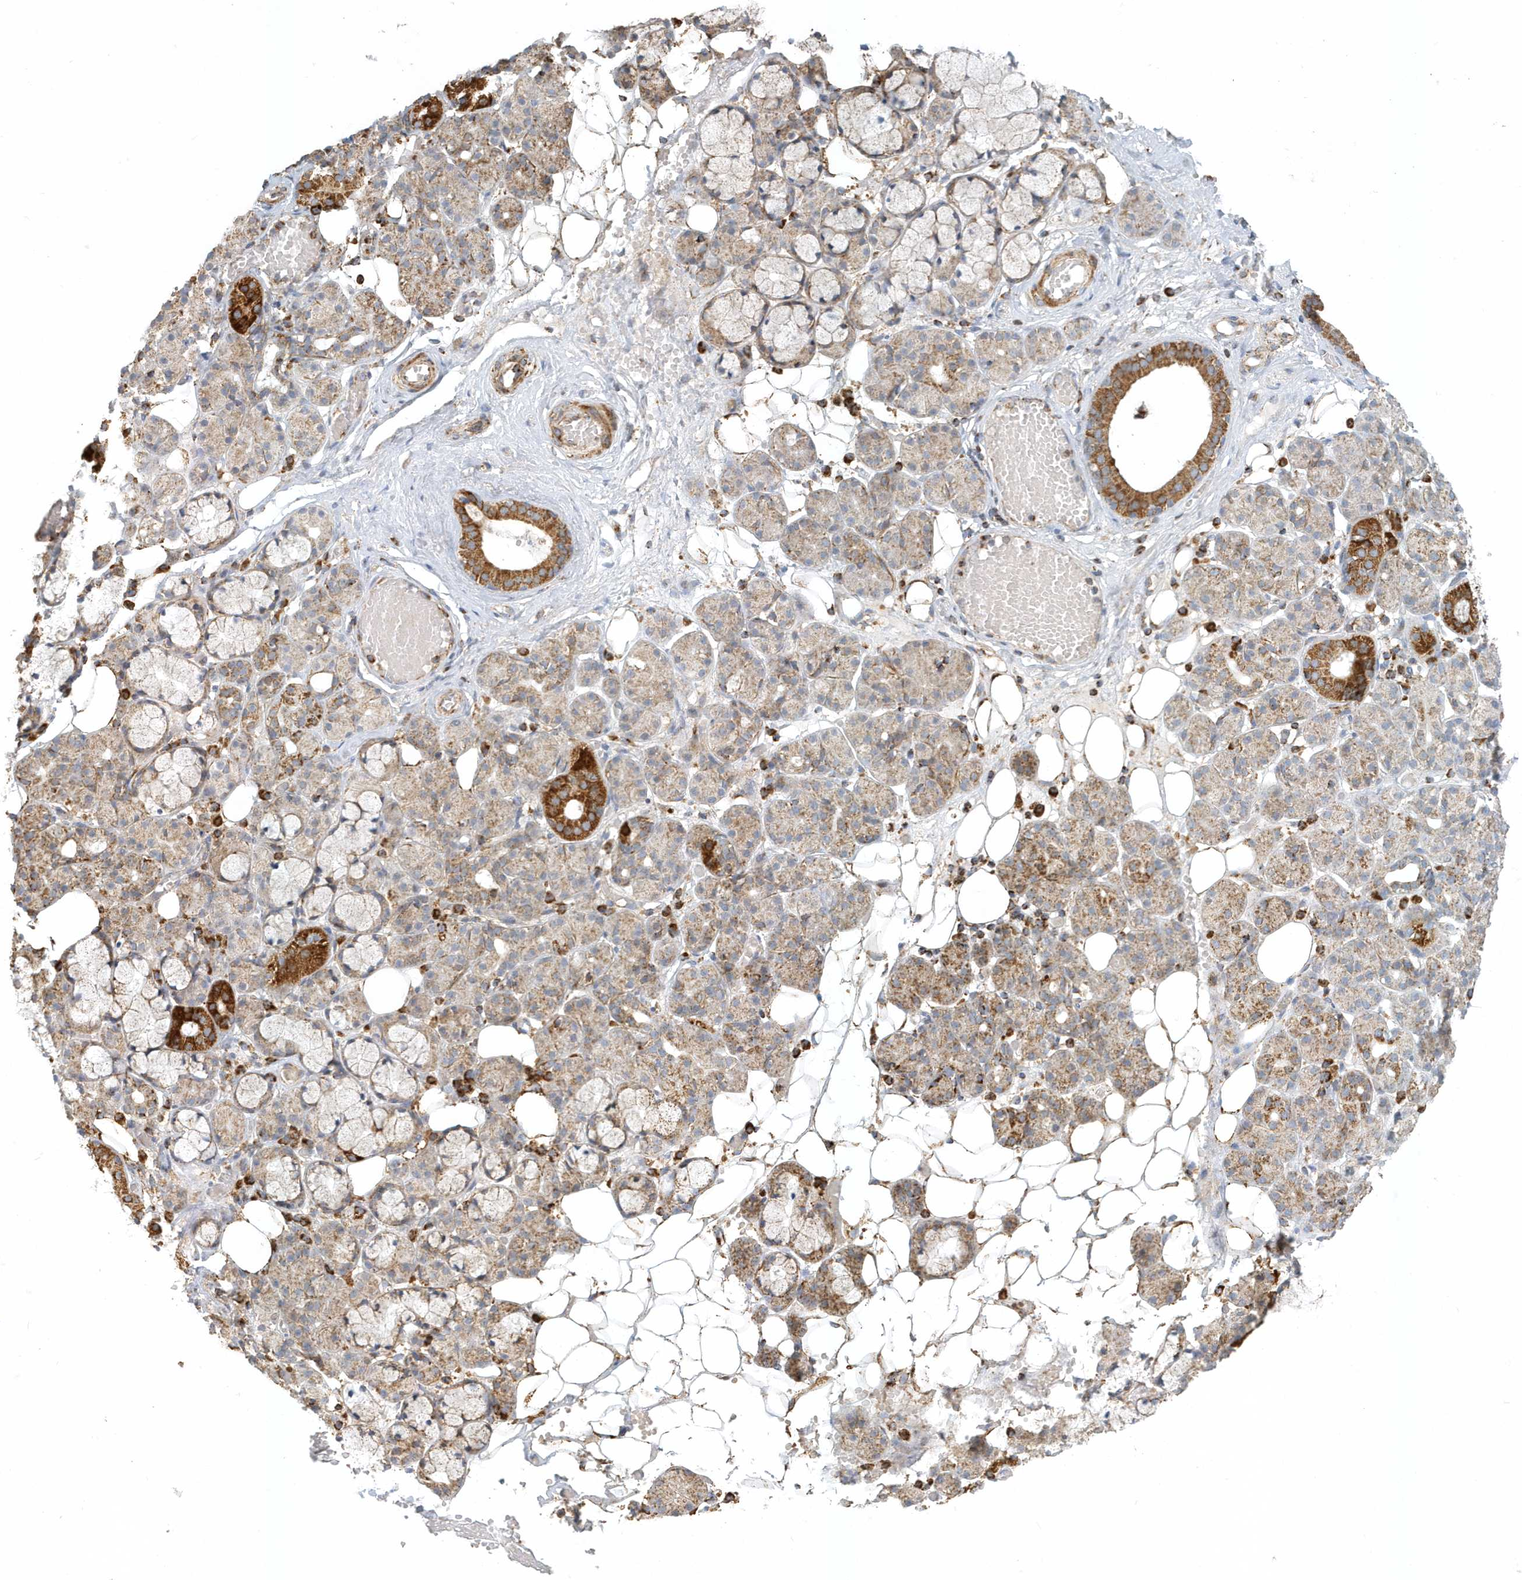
{"staining": {"intensity": "strong", "quantity": "25%-75%", "location": "cytoplasmic/membranous"}, "tissue": "salivary gland", "cell_type": "Glandular cells", "image_type": "normal", "snomed": [{"axis": "morphology", "description": "Normal tissue, NOS"}, {"axis": "topography", "description": "Salivary gland"}], "caption": "Immunohistochemical staining of normal salivary gland shows 25%-75% levels of strong cytoplasmic/membranous protein positivity in approximately 25%-75% of glandular cells. (DAB (3,3'-diaminobenzidine) IHC, brown staining for protein, blue staining for nuclei).", "gene": "MAN1A1", "patient": {"sex": "male", "age": 63}}